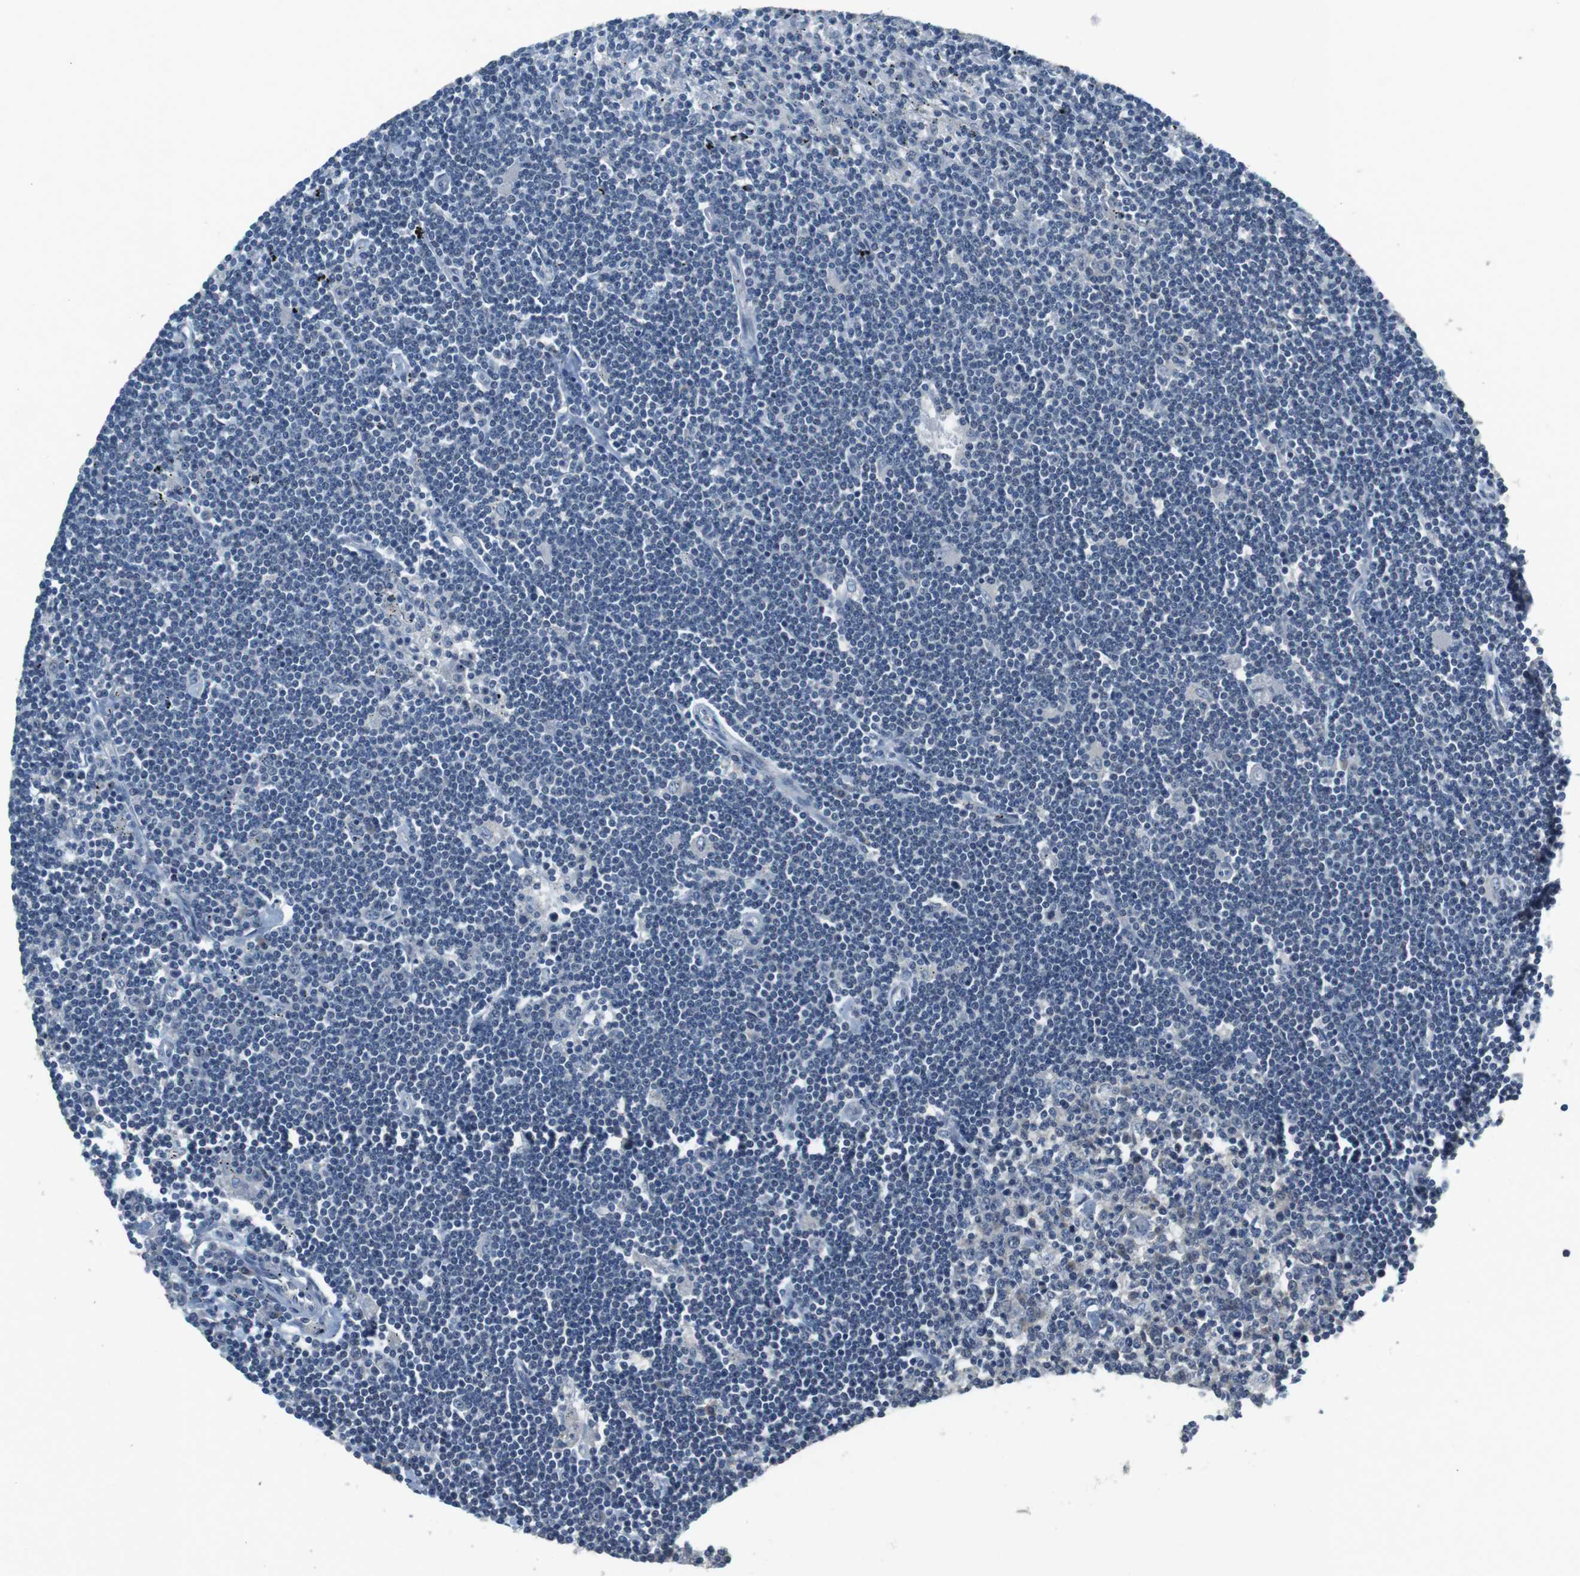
{"staining": {"intensity": "negative", "quantity": "none", "location": "none"}, "tissue": "lymphoma", "cell_type": "Tumor cells", "image_type": "cancer", "snomed": [{"axis": "morphology", "description": "Malignant lymphoma, non-Hodgkin's type, Low grade"}, {"axis": "topography", "description": "Spleen"}], "caption": "The immunohistochemistry micrograph has no significant staining in tumor cells of malignant lymphoma, non-Hodgkin's type (low-grade) tissue. (DAB immunohistochemistry (IHC), high magnification).", "gene": "CLDN7", "patient": {"sex": "male", "age": 76}}